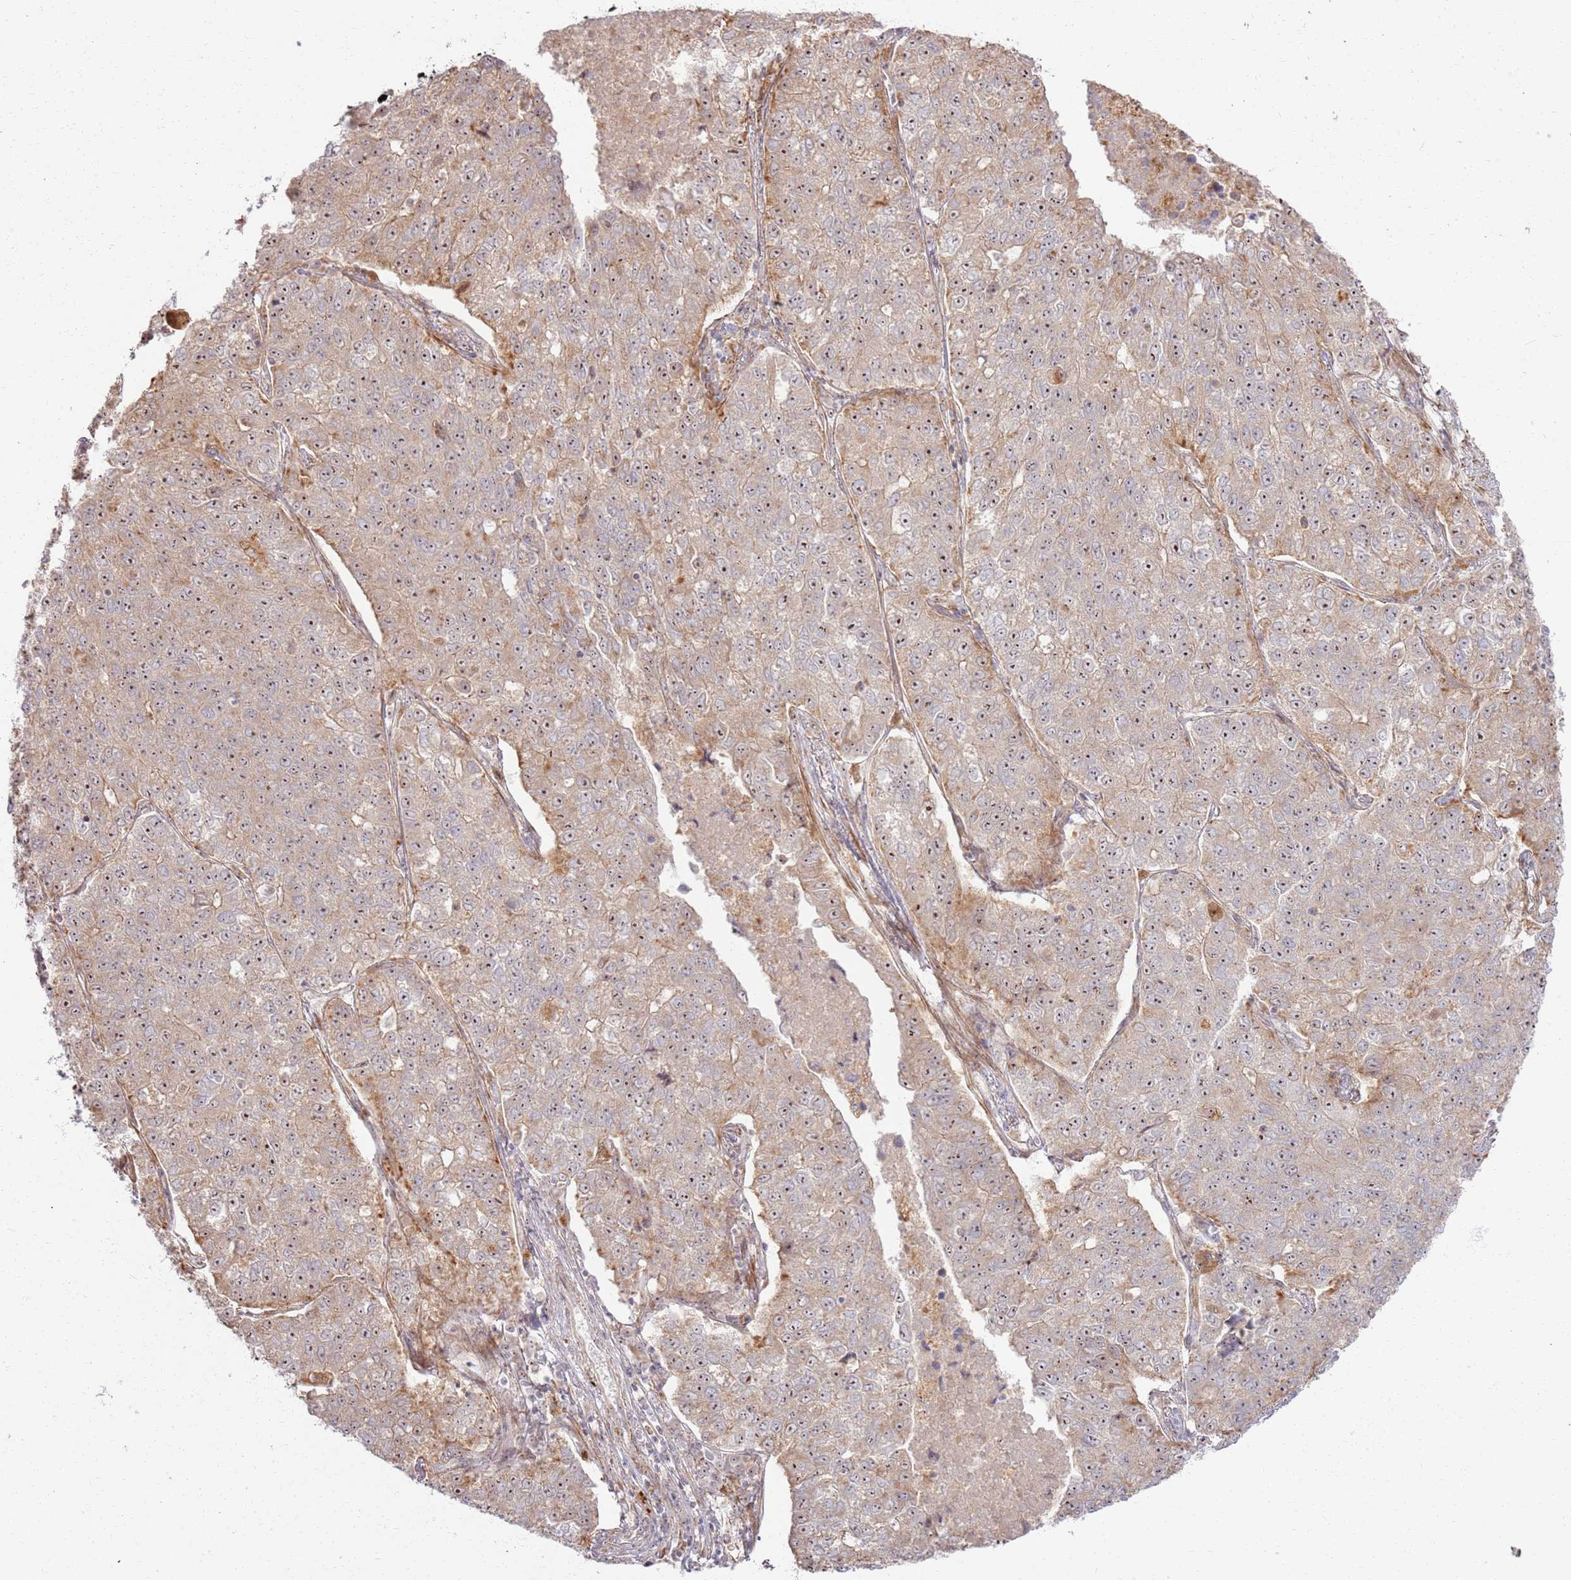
{"staining": {"intensity": "moderate", "quantity": ">75%", "location": "nuclear"}, "tissue": "lung cancer", "cell_type": "Tumor cells", "image_type": "cancer", "snomed": [{"axis": "morphology", "description": "Adenocarcinoma, NOS"}, {"axis": "topography", "description": "Lung"}], "caption": "Immunohistochemical staining of adenocarcinoma (lung) shows medium levels of moderate nuclear protein staining in approximately >75% of tumor cells.", "gene": "CNPY1", "patient": {"sex": "male", "age": 49}}